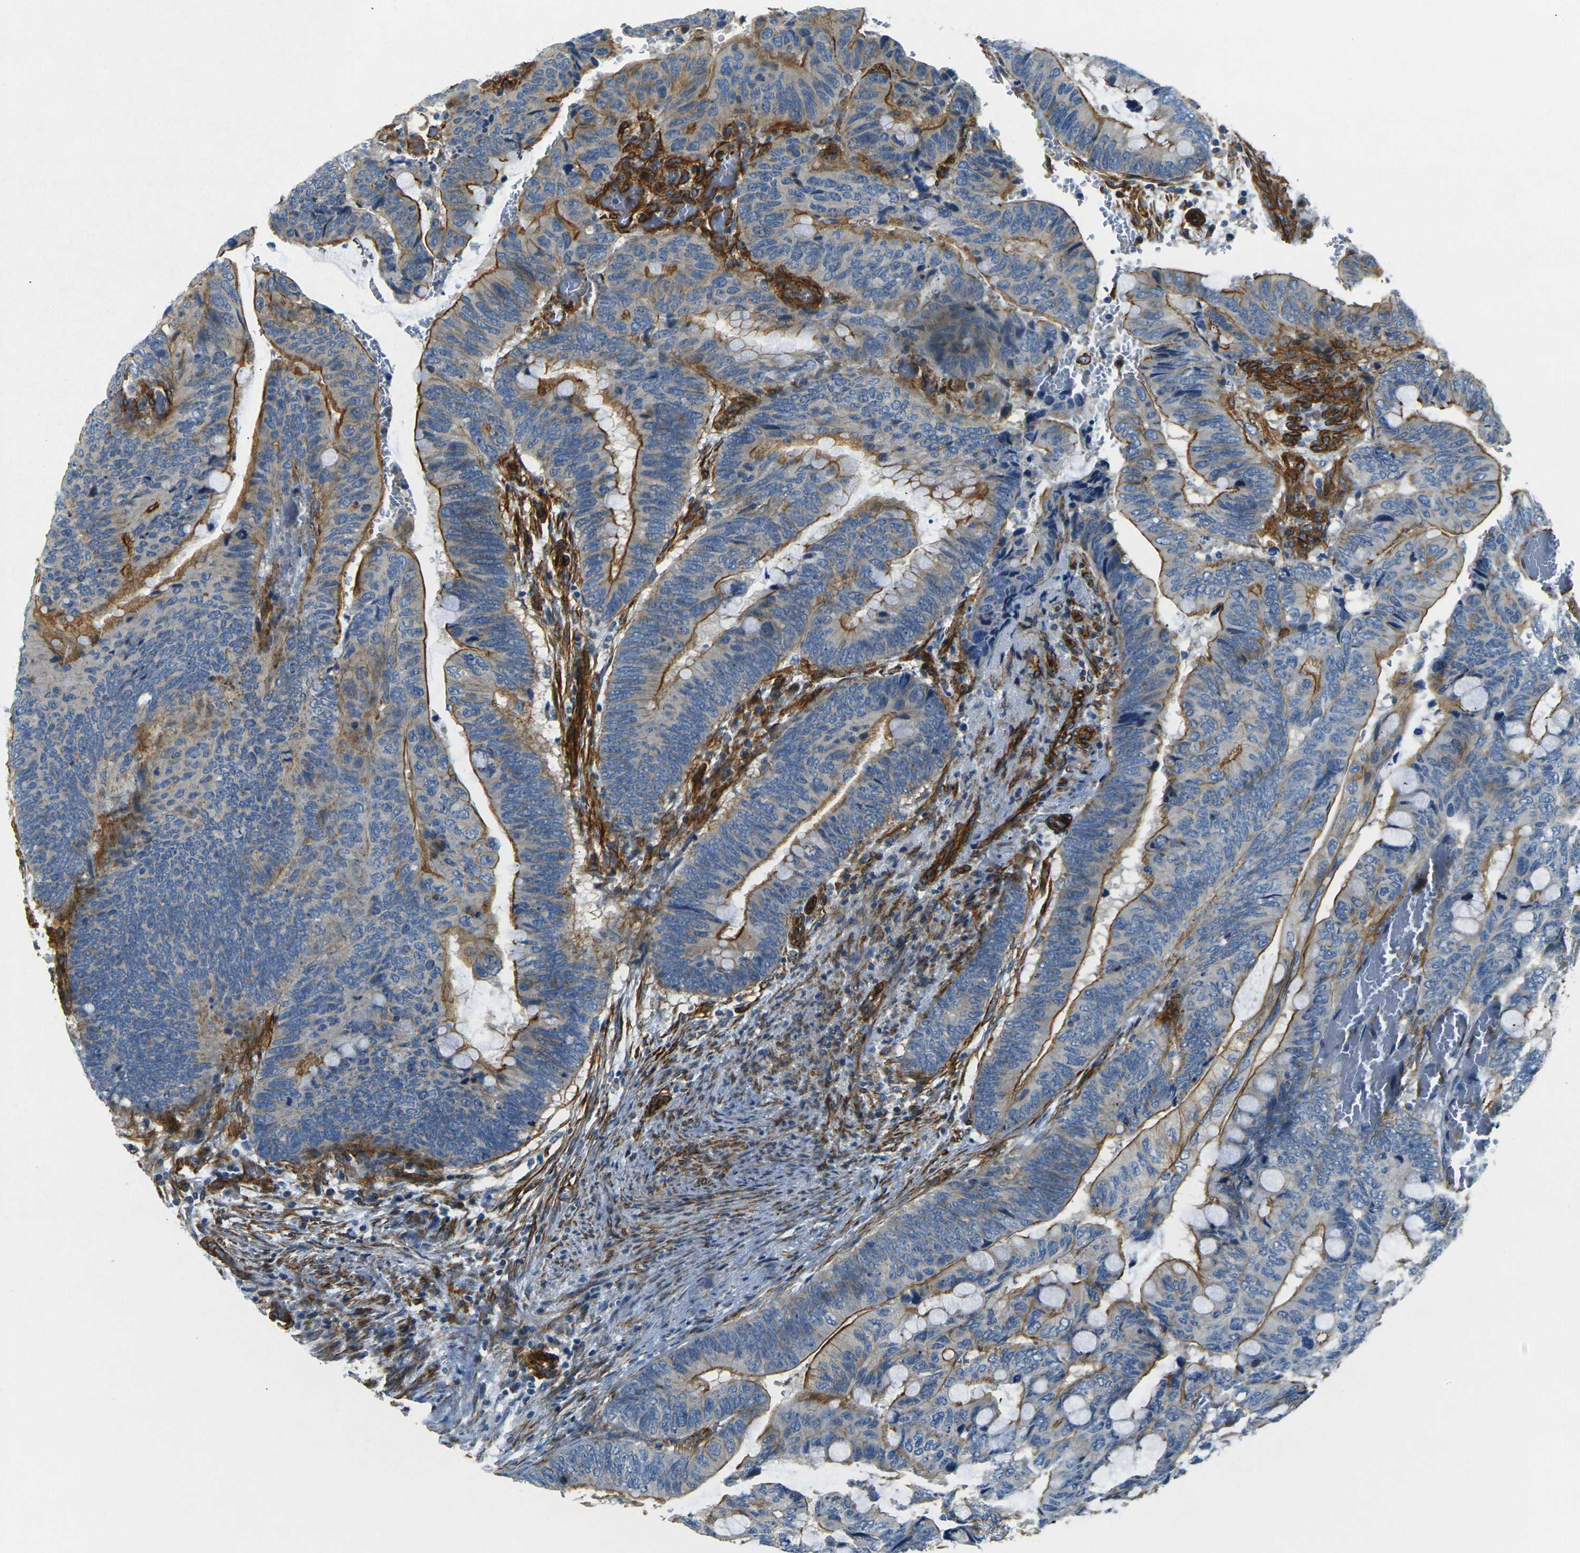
{"staining": {"intensity": "moderate", "quantity": "25%-75%", "location": "cytoplasmic/membranous"}, "tissue": "colorectal cancer", "cell_type": "Tumor cells", "image_type": "cancer", "snomed": [{"axis": "morphology", "description": "Normal tissue, NOS"}, {"axis": "morphology", "description": "Adenocarcinoma, NOS"}, {"axis": "topography", "description": "Rectum"}, {"axis": "topography", "description": "Peripheral nerve tissue"}], "caption": "Colorectal cancer stained with a protein marker reveals moderate staining in tumor cells.", "gene": "EPHA7", "patient": {"sex": "male", "age": 92}}